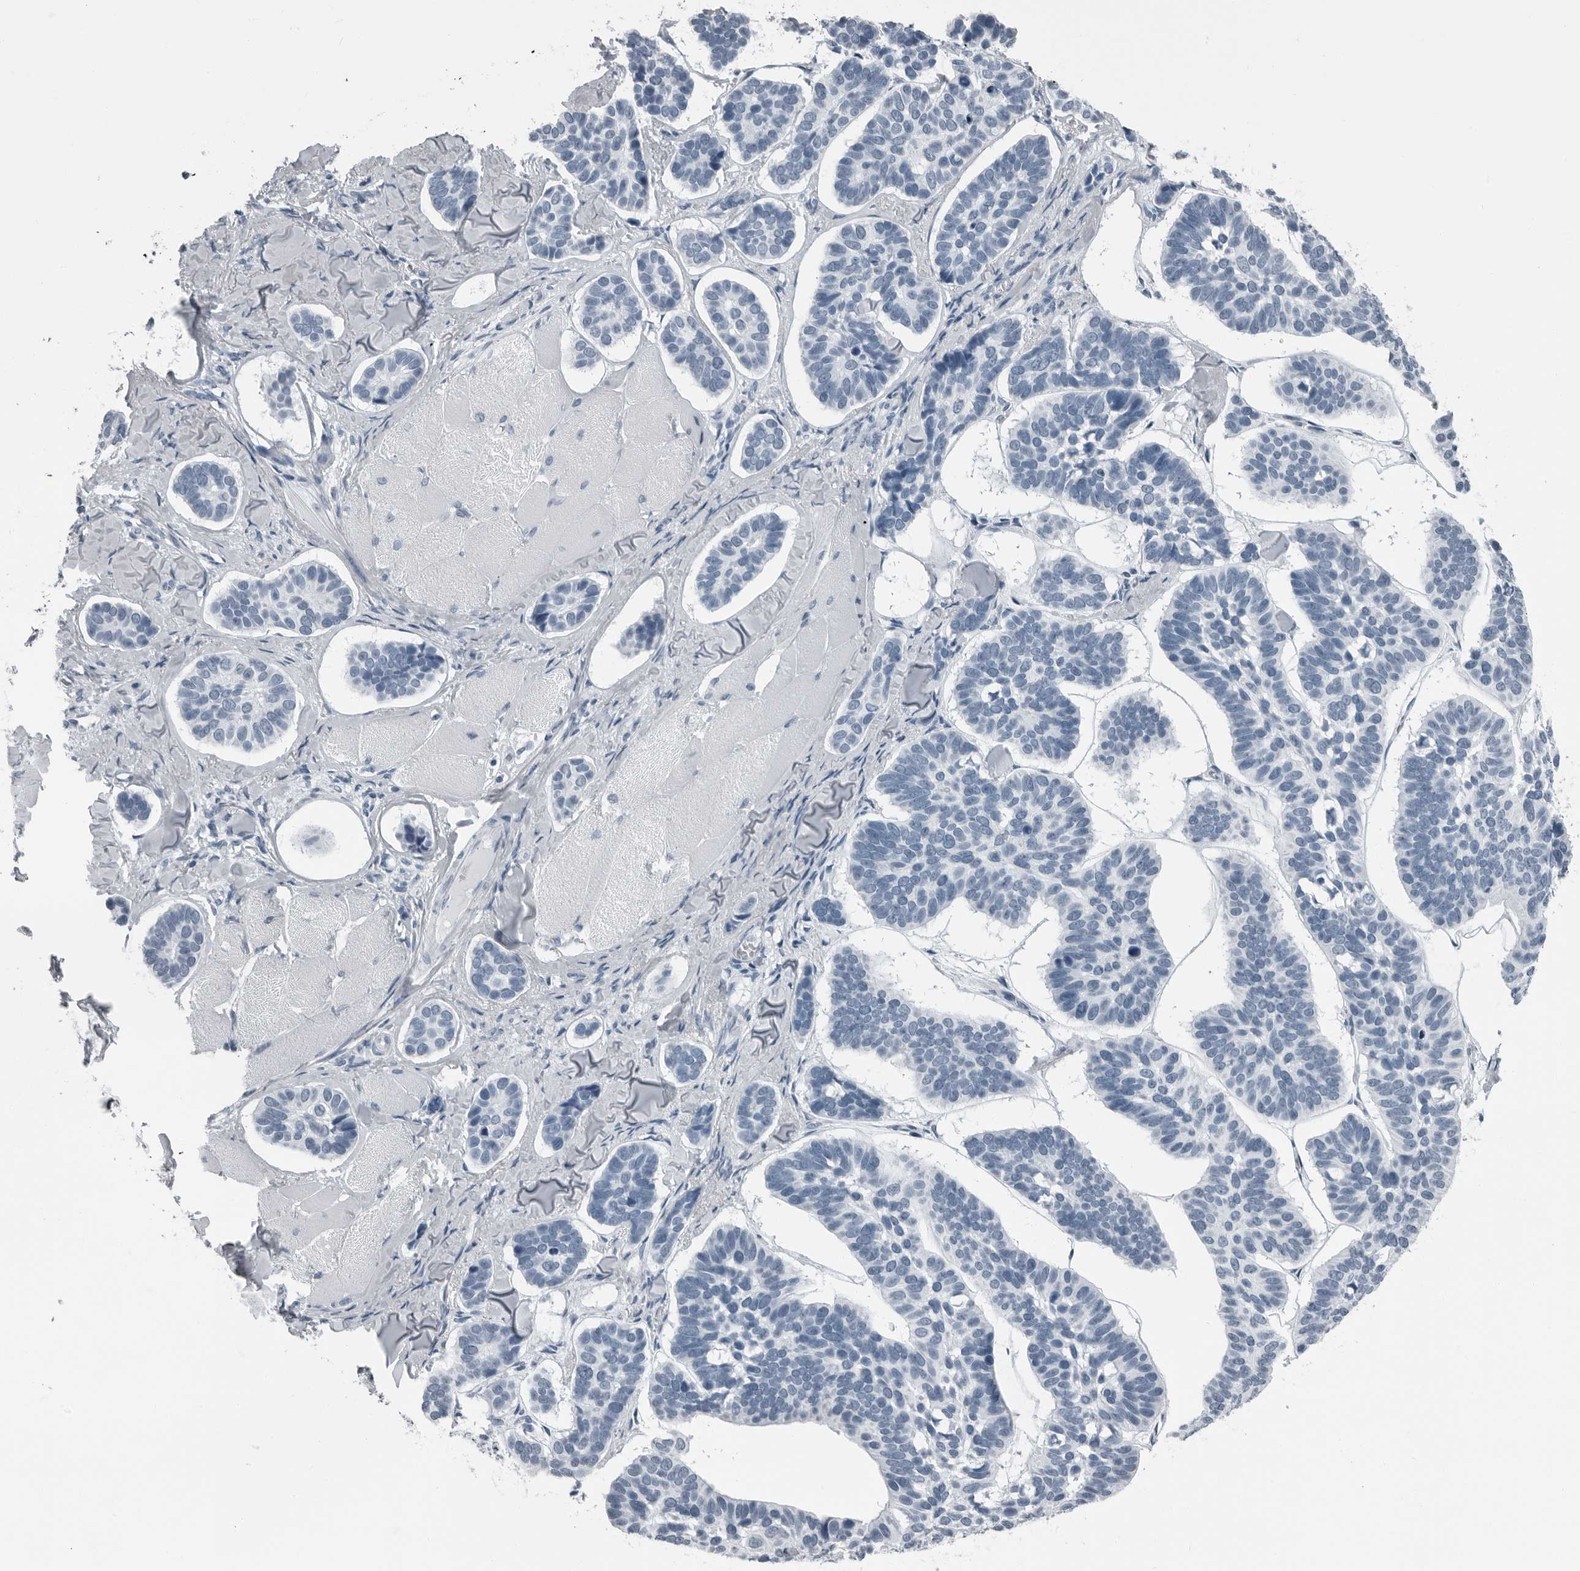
{"staining": {"intensity": "negative", "quantity": "none", "location": "none"}, "tissue": "skin cancer", "cell_type": "Tumor cells", "image_type": "cancer", "snomed": [{"axis": "morphology", "description": "Basal cell carcinoma"}, {"axis": "topography", "description": "Skin"}], "caption": "The immunohistochemistry (IHC) image has no significant positivity in tumor cells of skin cancer (basal cell carcinoma) tissue.", "gene": "PRSS1", "patient": {"sex": "male", "age": 62}}